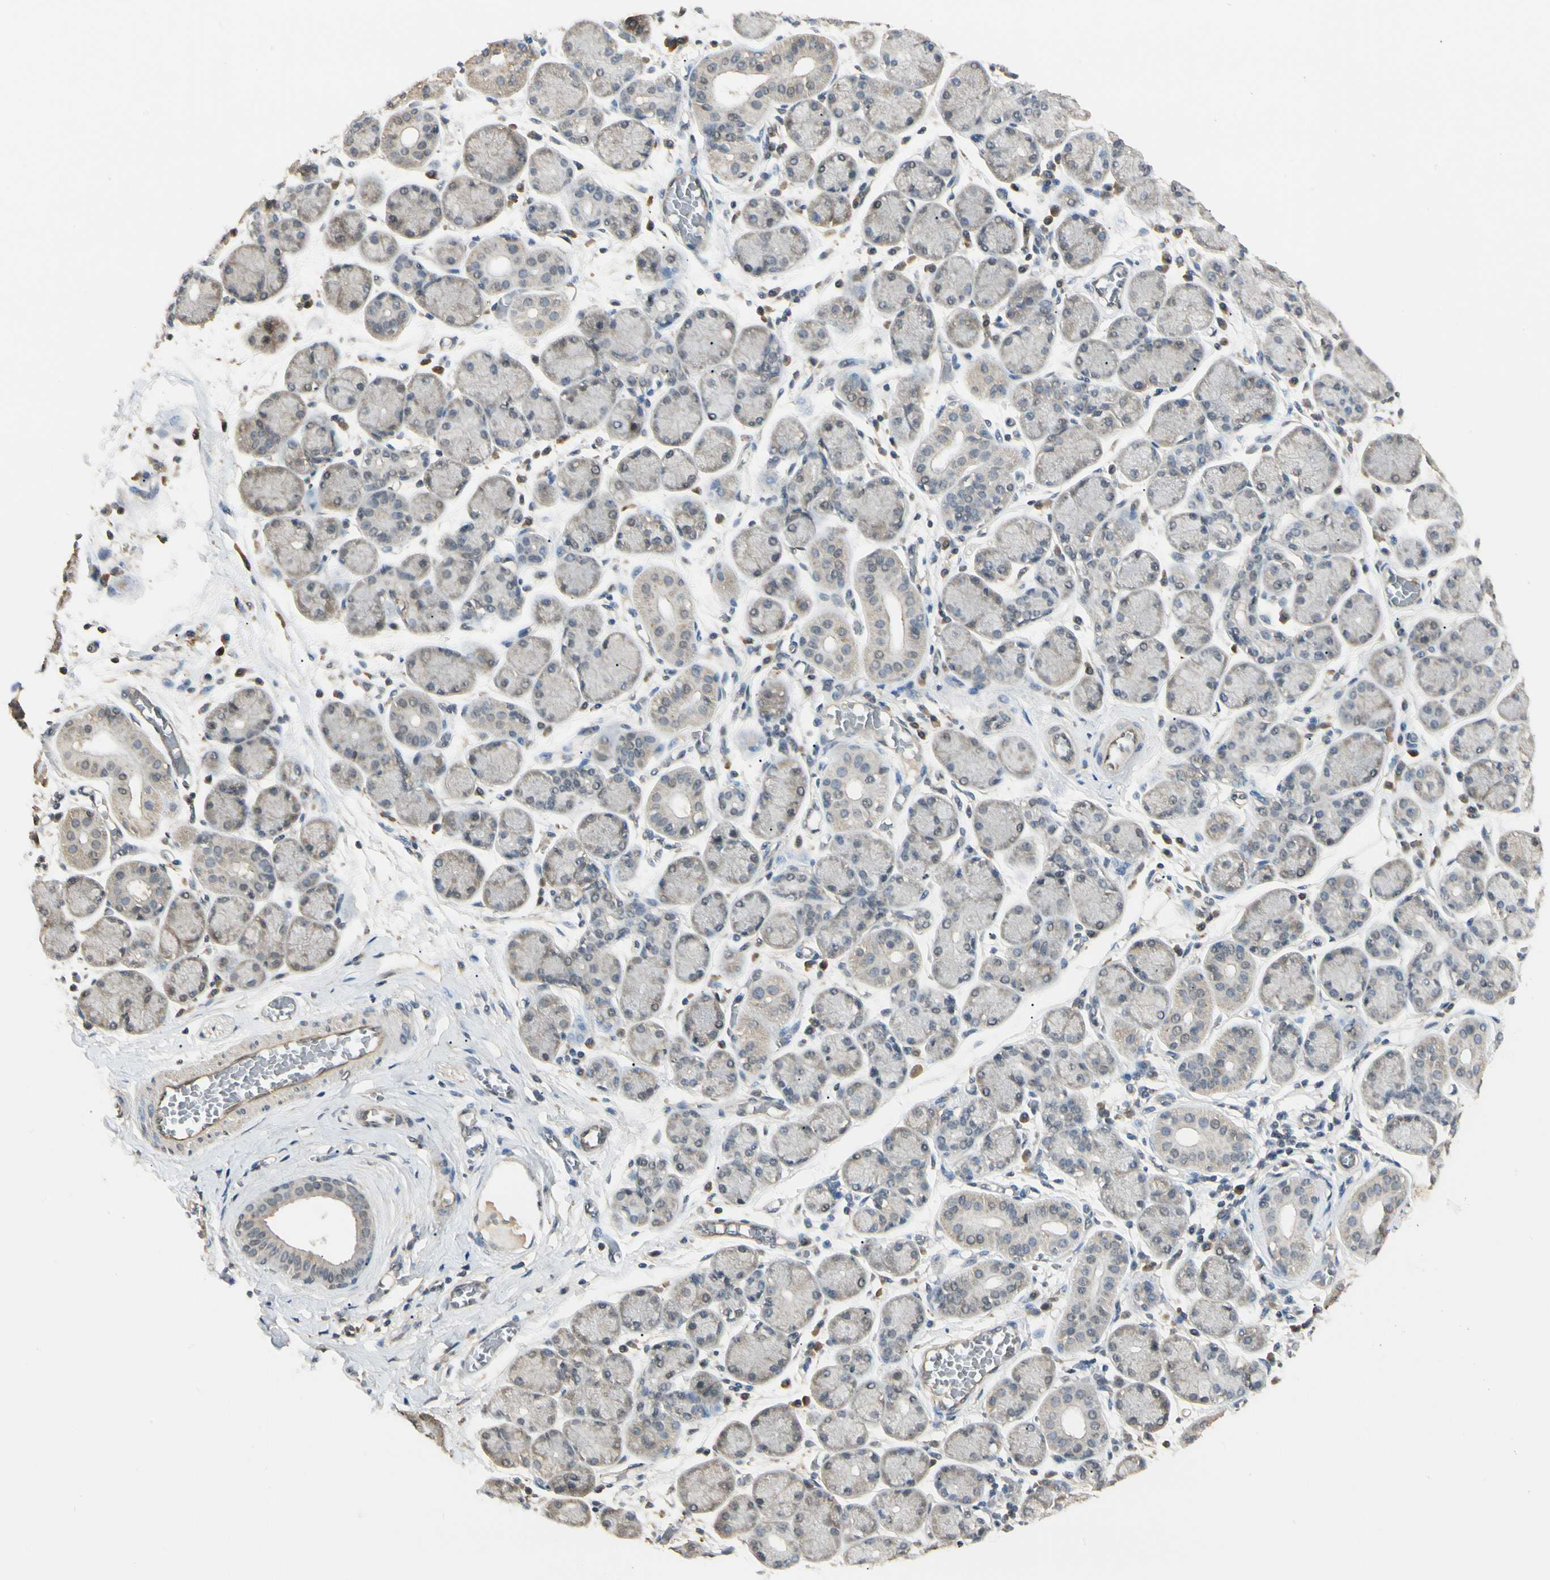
{"staining": {"intensity": "weak", "quantity": "25%-75%", "location": "cytoplasmic/membranous"}, "tissue": "salivary gland", "cell_type": "Glandular cells", "image_type": "normal", "snomed": [{"axis": "morphology", "description": "Normal tissue, NOS"}, {"axis": "topography", "description": "Salivary gland"}], "caption": "A micrograph showing weak cytoplasmic/membranous positivity in about 25%-75% of glandular cells in benign salivary gland, as visualized by brown immunohistochemical staining.", "gene": "SGCA", "patient": {"sex": "female", "age": 24}}